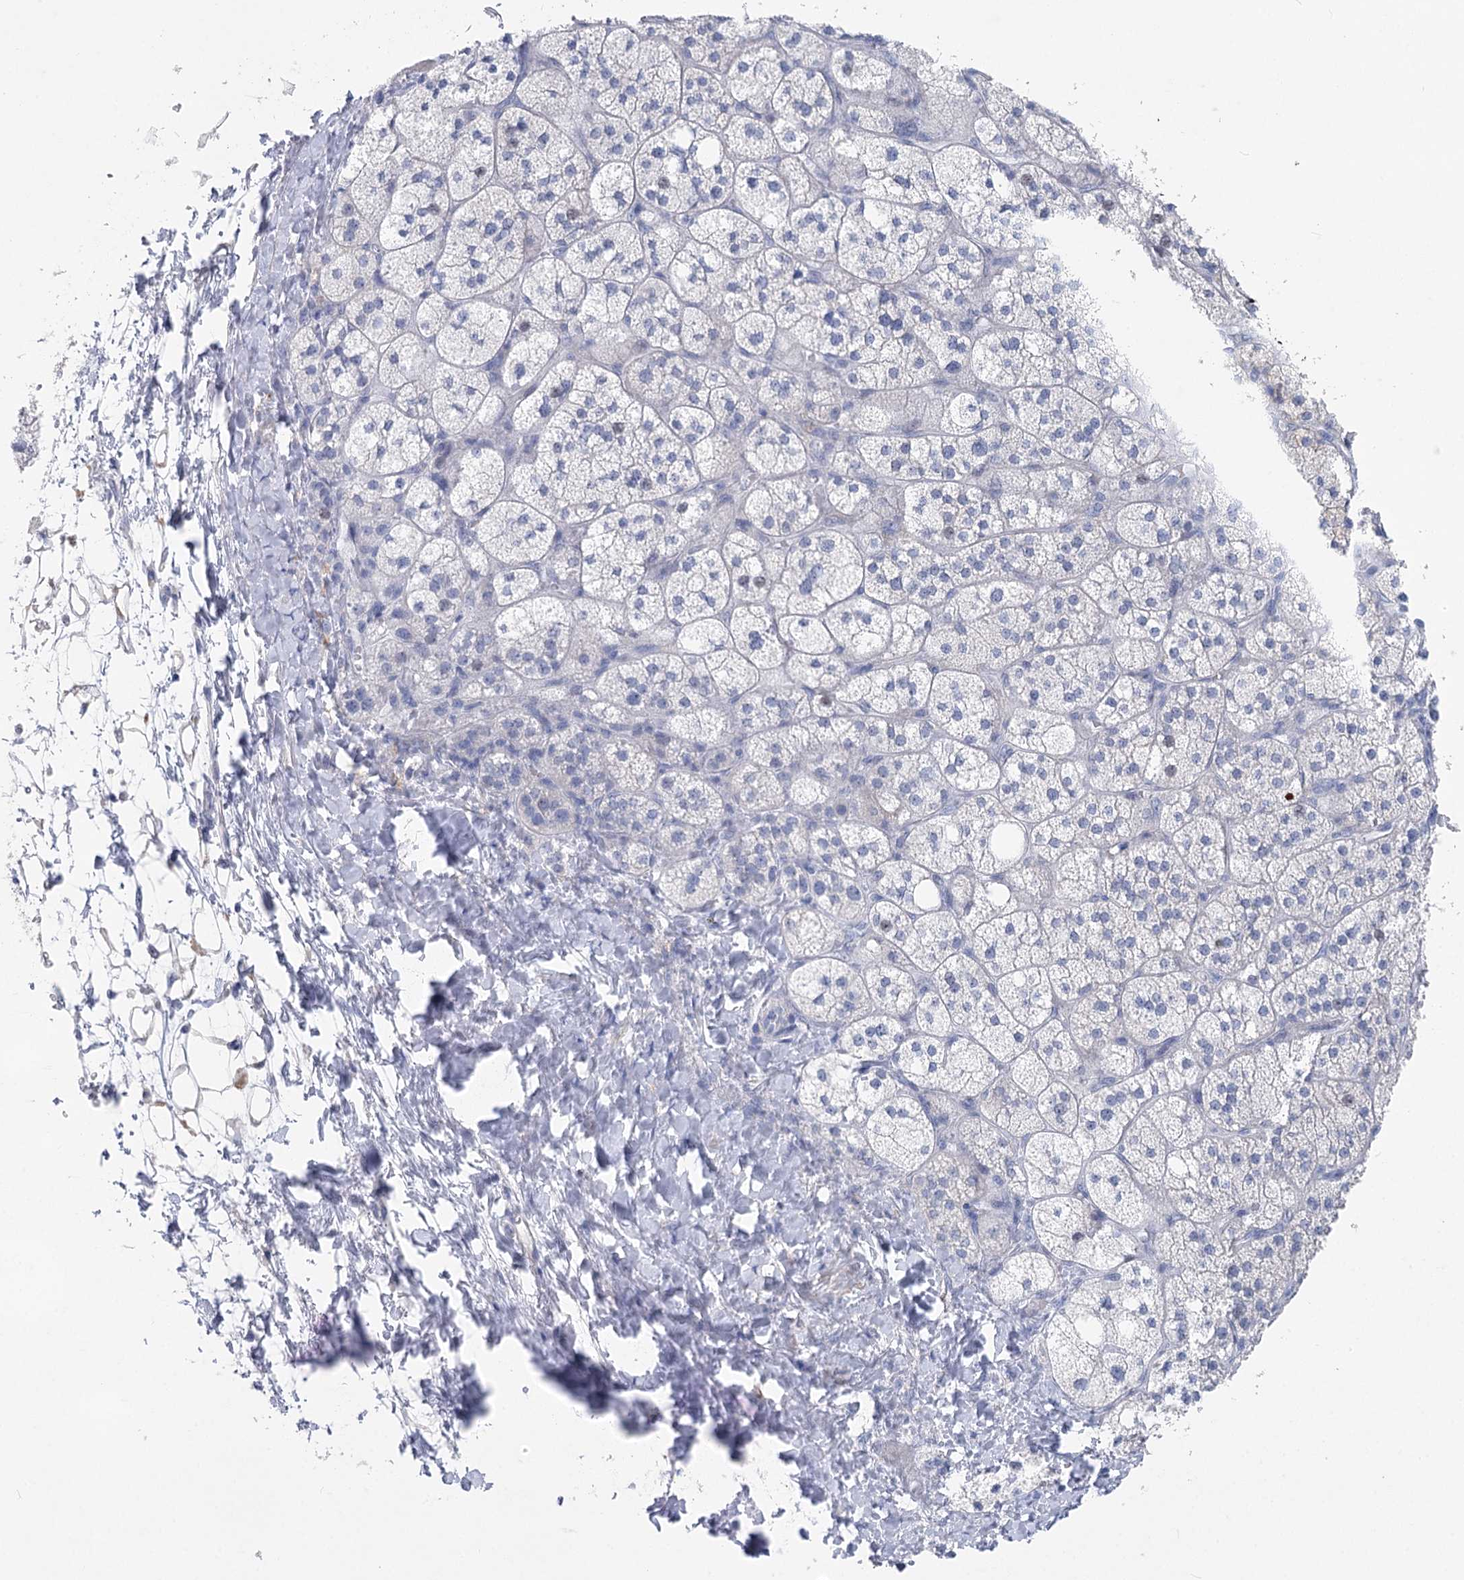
{"staining": {"intensity": "negative", "quantity": "none", "location": "none"}, "tissue": "adrenal gland", "cell_type": "Glandular cells", "image_type": "normal", "snomed": [{"axis": "morphology", "description": "Normal tissue, NOS"}, {"axis": "topography", "description": "Adrenal gland"}], "caption": "The histopathology image displays no significant expression in glandular cells of adrenal gland.", "gene": "WDR74", "patient": {"sex": "male", "age": 61}}